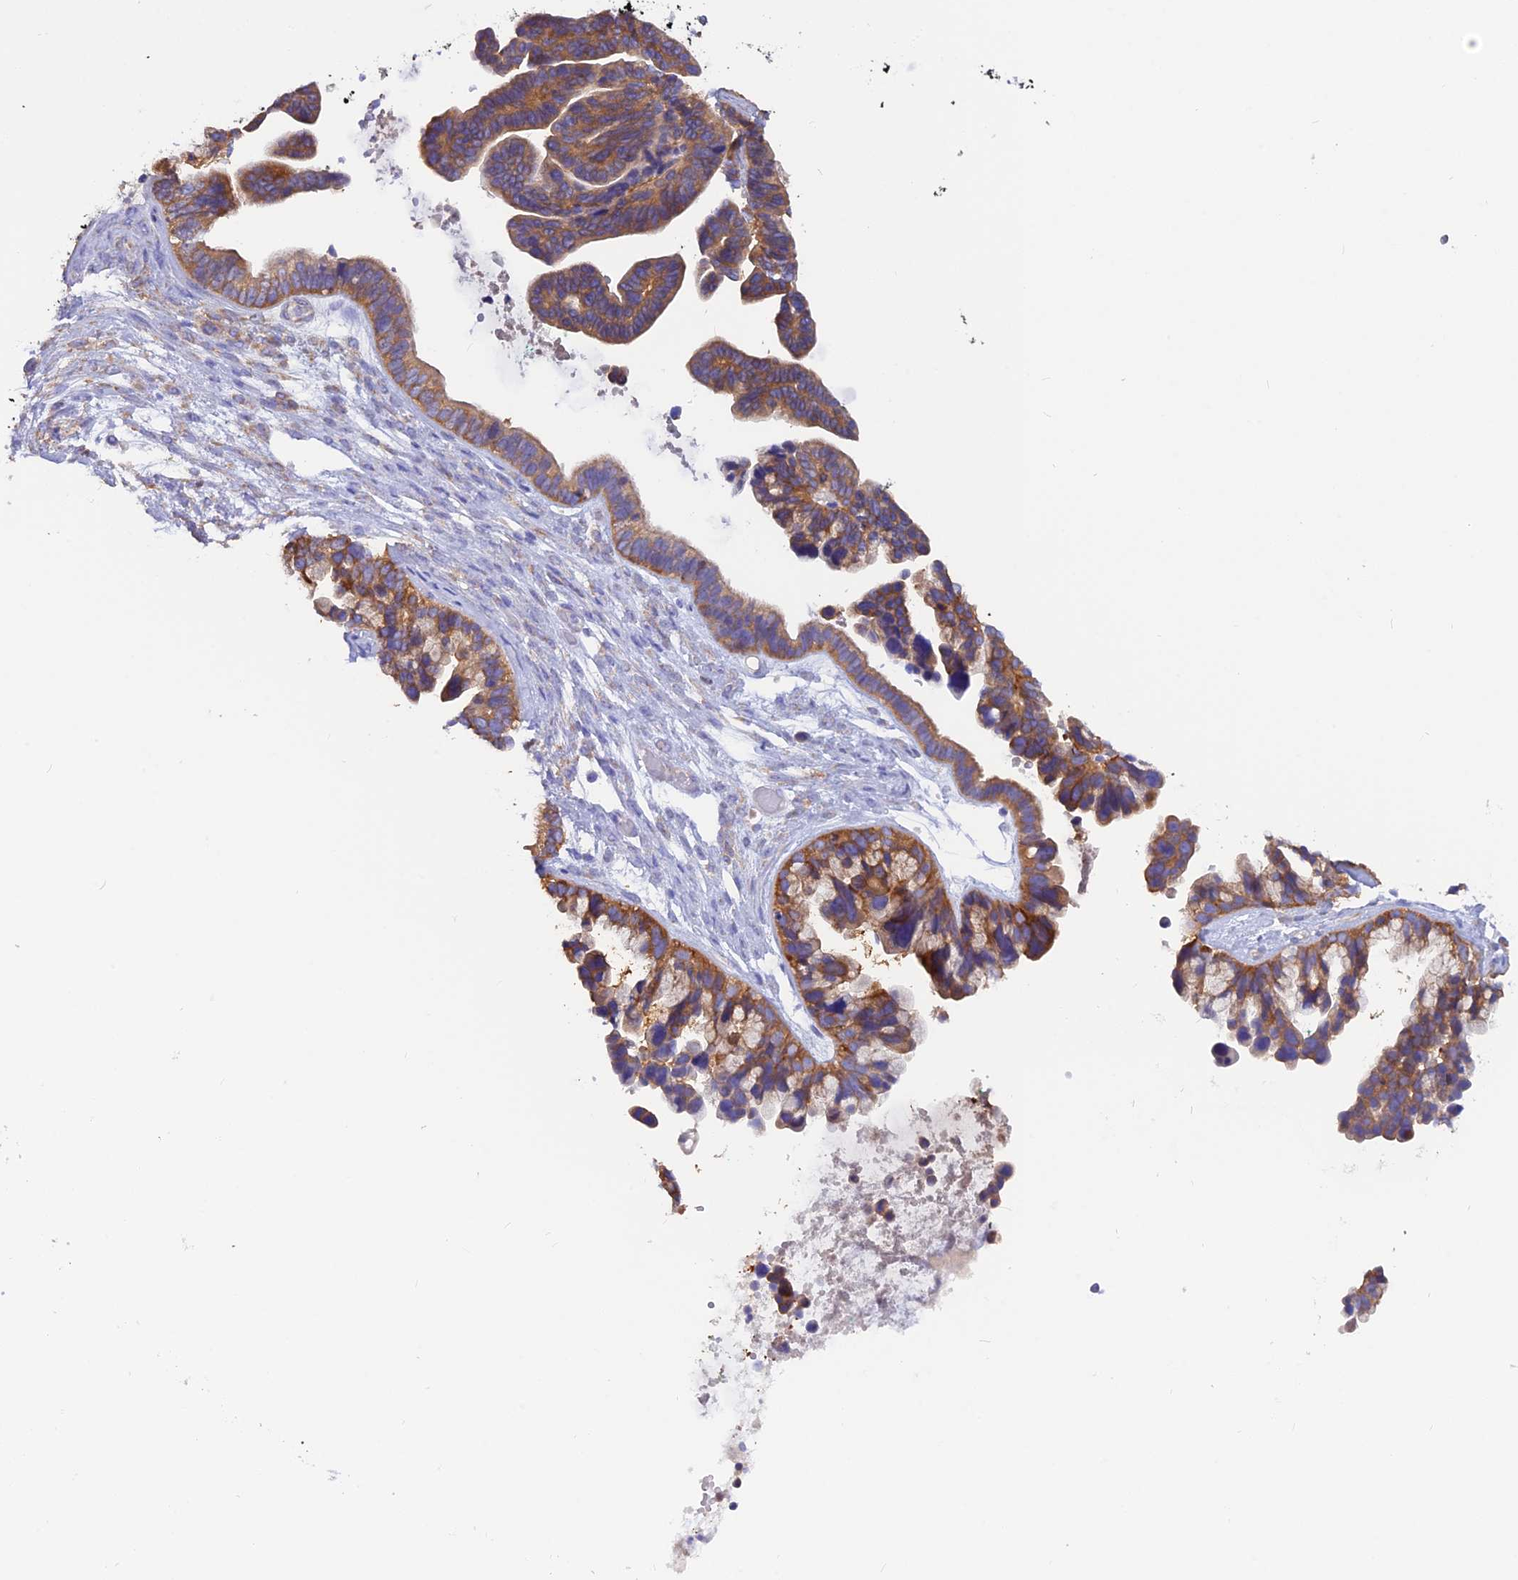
{"staining": {"intensity": "moderate", "quantity": ">75%", "location": "cytoplasmic/membranous"}, "tissue": "ovarian cancer", "cell_type": "Tumor cells", "image_type": "cancer", "snomed": [{"axis": "morphology", "description": "Cystadenocarcinoma, serous, NOS"}, {"axis": "topography", "description": "Ovary"}], "caption": "Immunohistochemical staining of ovarian serous cystadenocarcinoma shows medium levels of moderate cytoplasmic/membranous protein staining in approximately >75% of tumor cells. (DAB (3,3'-diaminobenzidine) = brown stain, brightfield microscopy at high magnification).", "gene": "LZTFL1", "patient": {"sex": "female", "age": 56}}